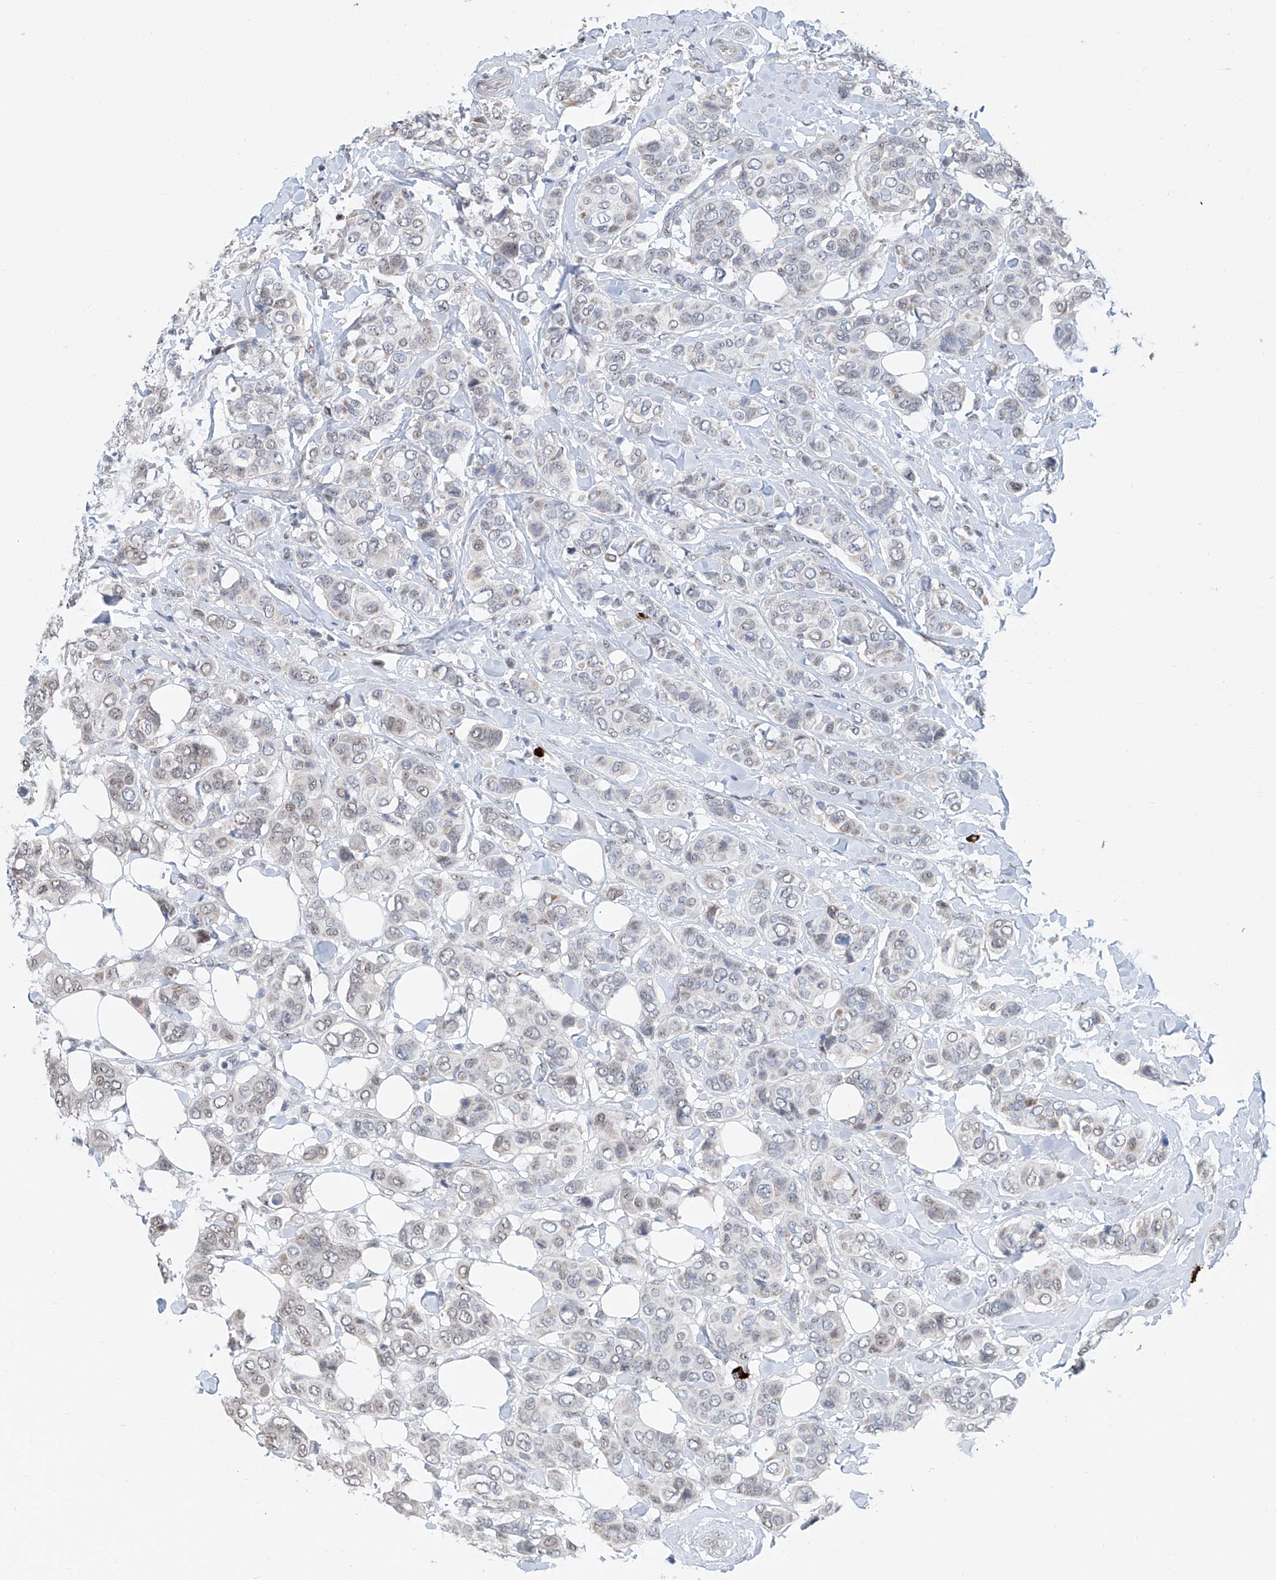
{"staining": {"intensity": "weak", "quantity": "25%-75%", "location": "cytoplasmic/membranous,nuclear"}, "tissue": "breast cancer", "cell_type": "Tumor cells", "image_type": "cancer", "snomed": [{"axis": "morphology", "description": "Lobular carcinoma"}, {"axis": "topography", "description": "Breast"}], "caption": "Immunohistochemical staining of breast cancer (lobular carcinoma) shows weak cytoplasmic/membranous and nuclear protein positivity in approximately 25%-75% of tumor cells. The protein of interest is stained brown, and the nuclei are stained in blue (DAB IHC with brightfield microscopy, high magnification).", "gene": "SDE2", "patient": {"sex": "female", "age": 51}}